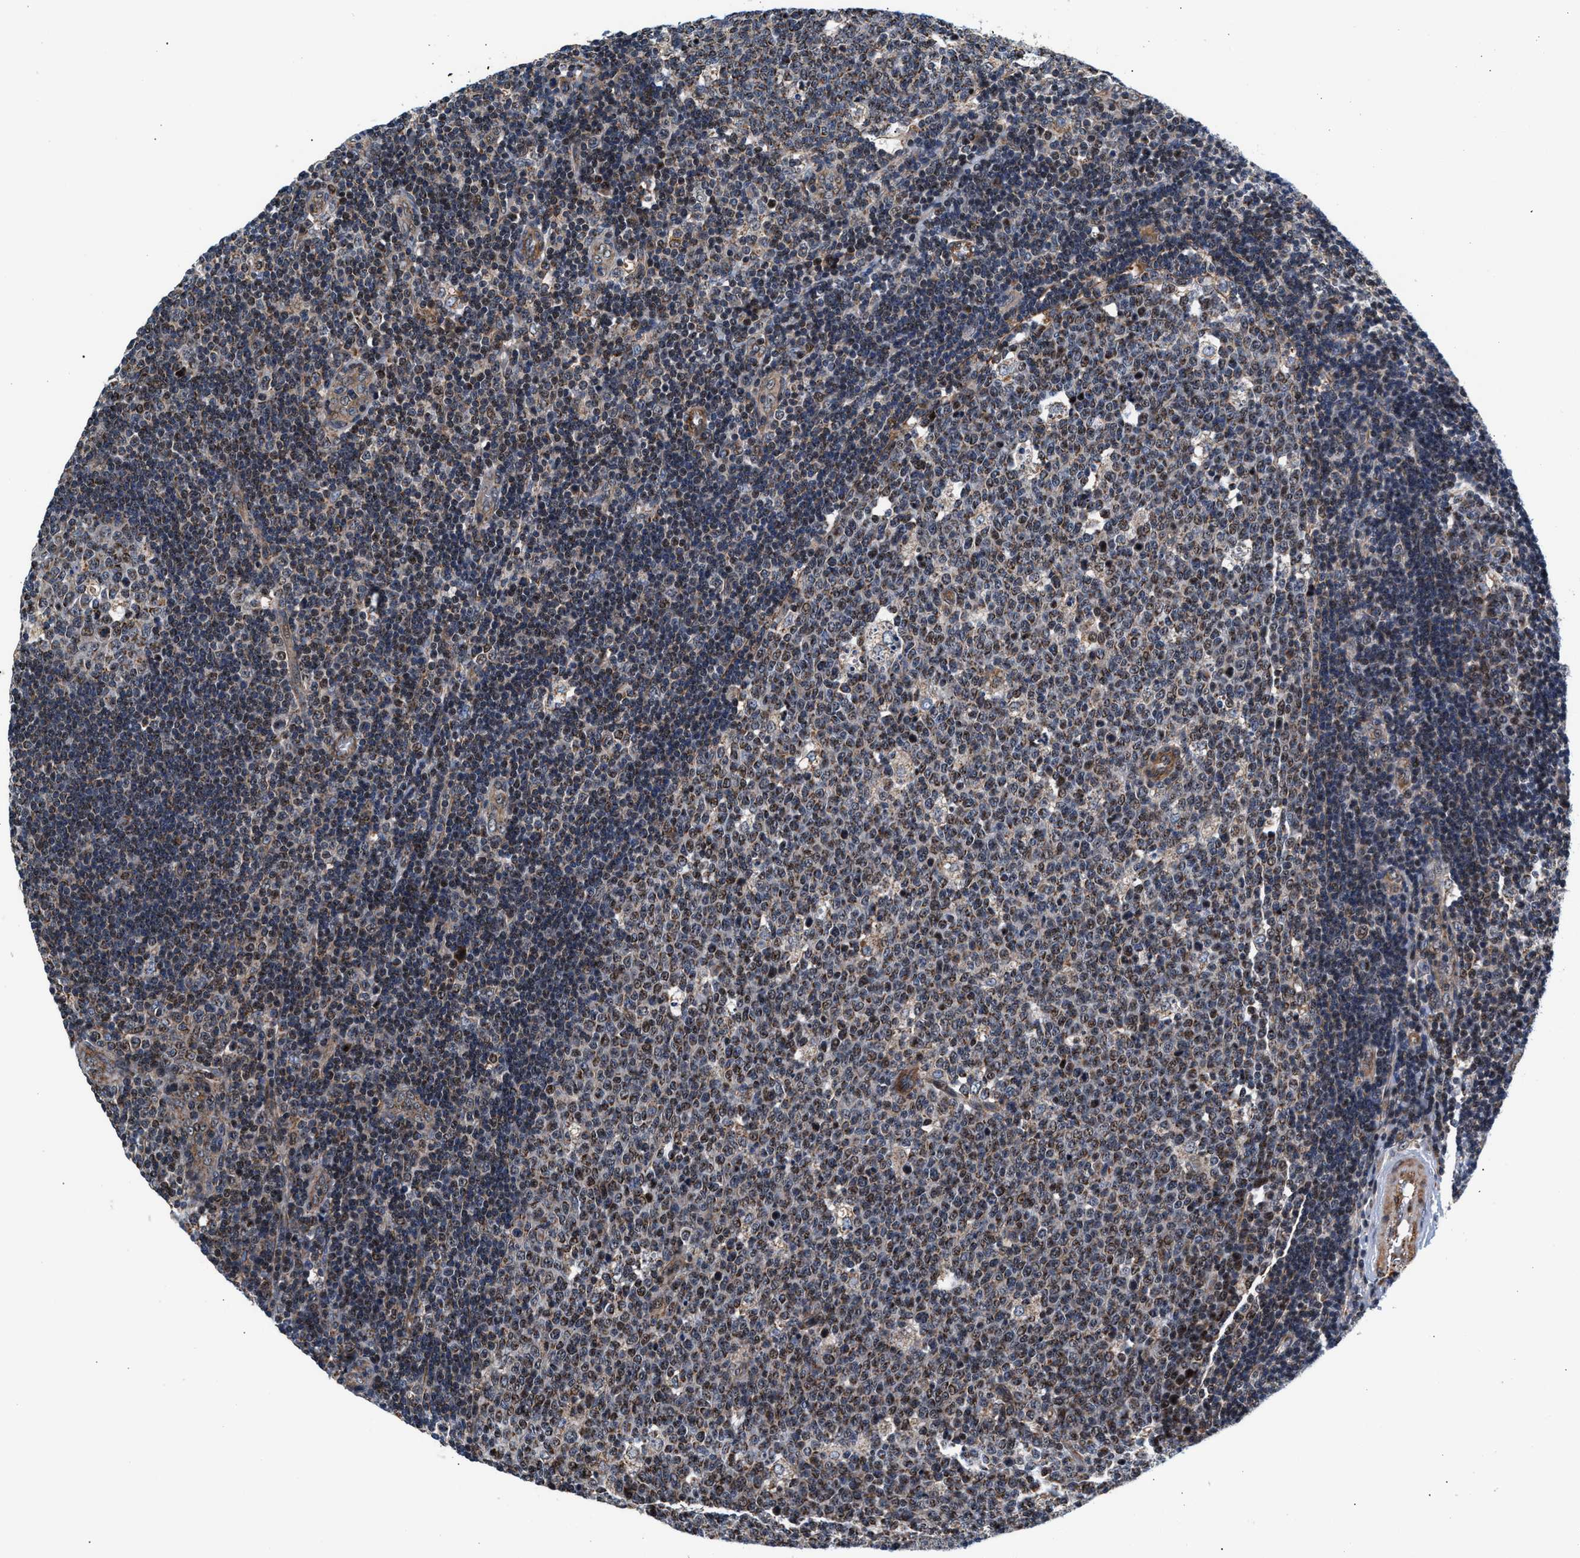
{"staining": {"intensity": "weak", "quantity": ">75%", "location": "cytoplasmic/membranous,nuclear"}, "tissue": "lymph node", "cell_type": "Germinal center cells", "image_type": "normal", "snomed": [{"axis": "morphology", "description": "Normal tissue, NOS"}, {"axis": "topography", "description": "Lymph node"}, {"axis": "topography", "description": "Salivary gland"}], "caption": "Protein staining of benign lymph node shows weak cytoplasmic/membranous,nuclear positivity in about >75% of germinal center cells. Nuclei are stained in blue.", "gene": "SGK1", "patient": {"sex": "male", "age": 8}}